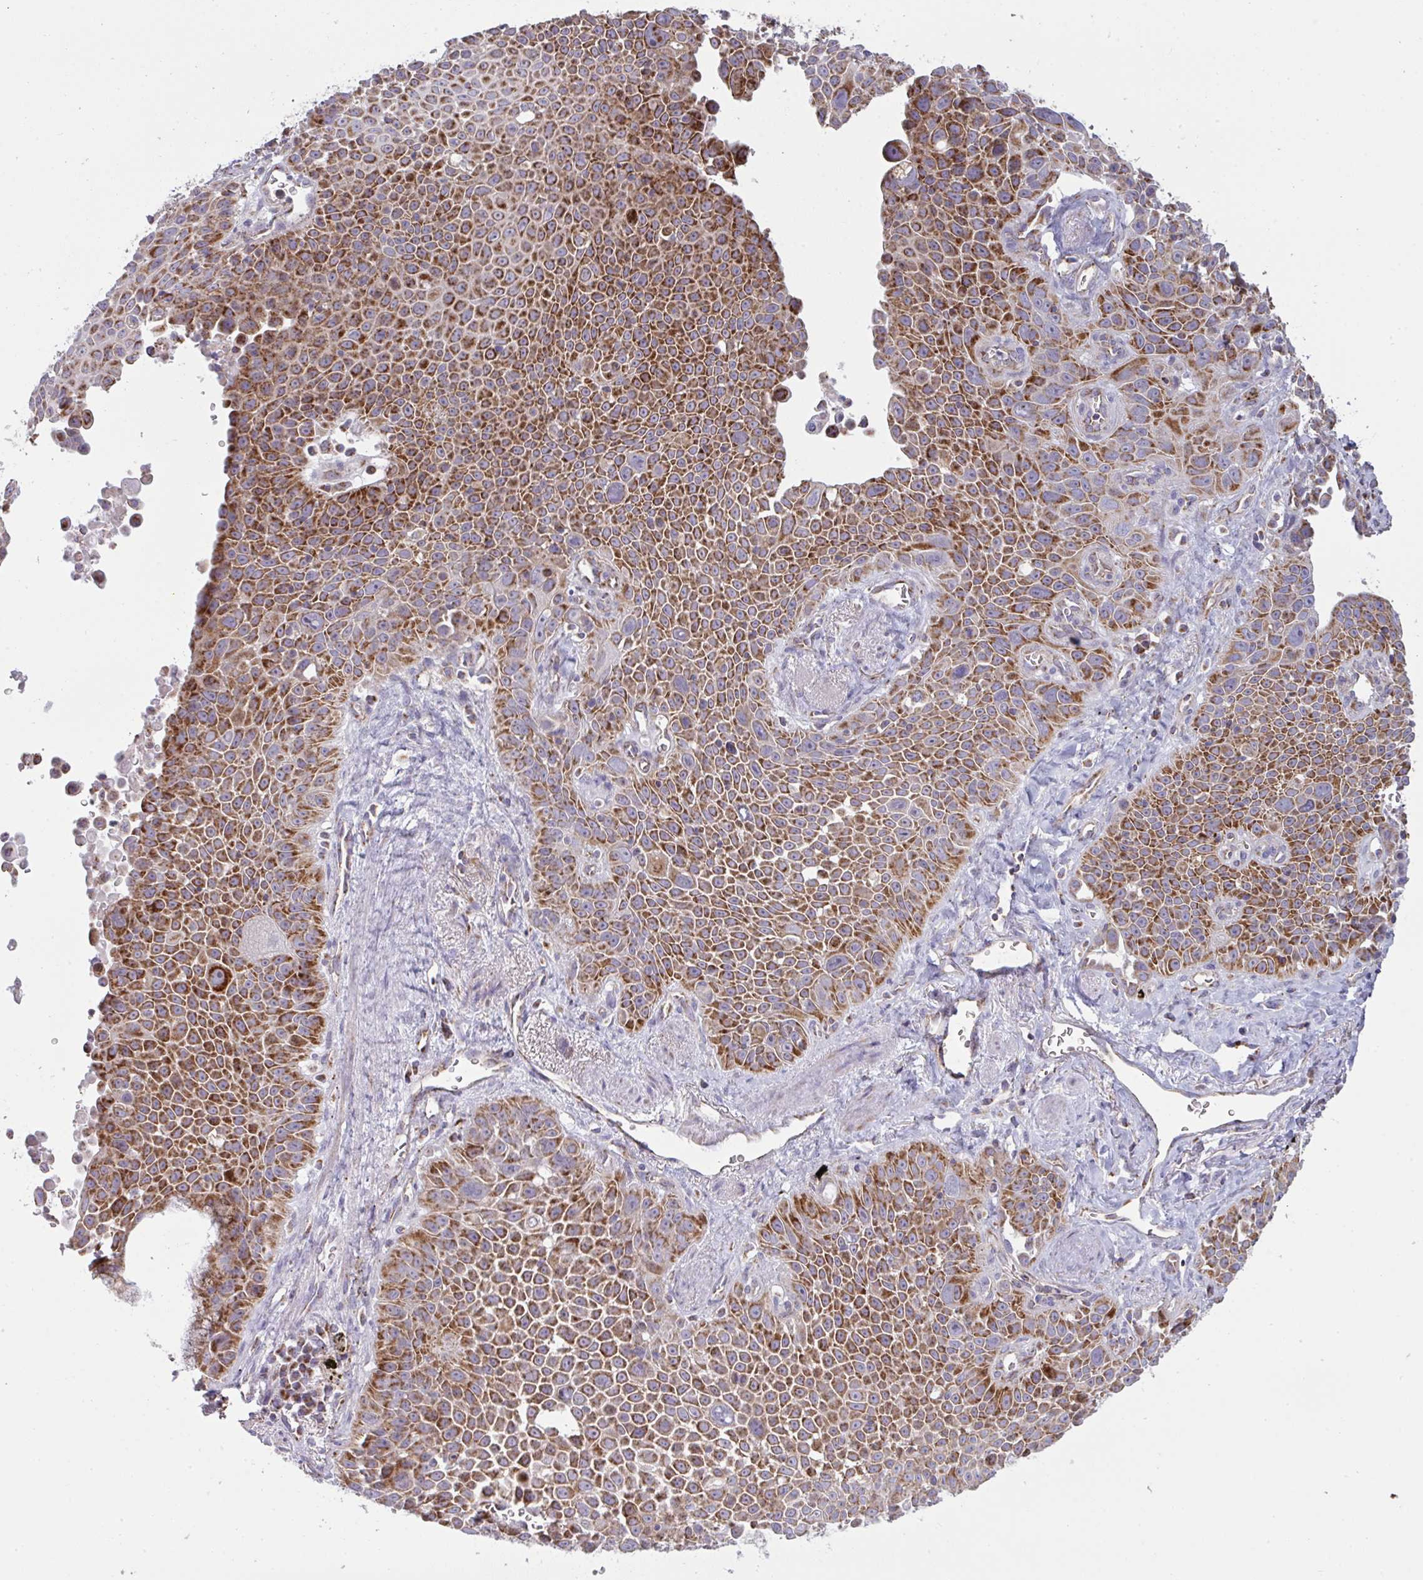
{"staining": {"intensity": "strong", "quantity": ">75%", "location": "cytoplasmic/membranous"}, "tissue": "lung cancer", "cell_type": "Tumor cells", "image_type": "cancer", "snomed": [{"axis": "morphology", "description": "Squamous cell carcinoma, NOS"}, {"axis": "morphology", "description": "Squamous cell carcinoma, metastatic, NOS"}, {"axis": "topography", "description": "Lymph node"}, {"axis": "topography", "description": "Lung"}], "caption": "IHC (DAB (3,3'-diaminobenzidine)) staining of human lung cancer reveals strong cytoplasmic/membranous protein expression in approximately >75% of tumor cells. (DAB (3,3'-diaminobenzidine) = brown stain, brightfield microscopy at high magnification).", "gene": "MICOS10", "patient": {"sex": "female", "age": 62}}